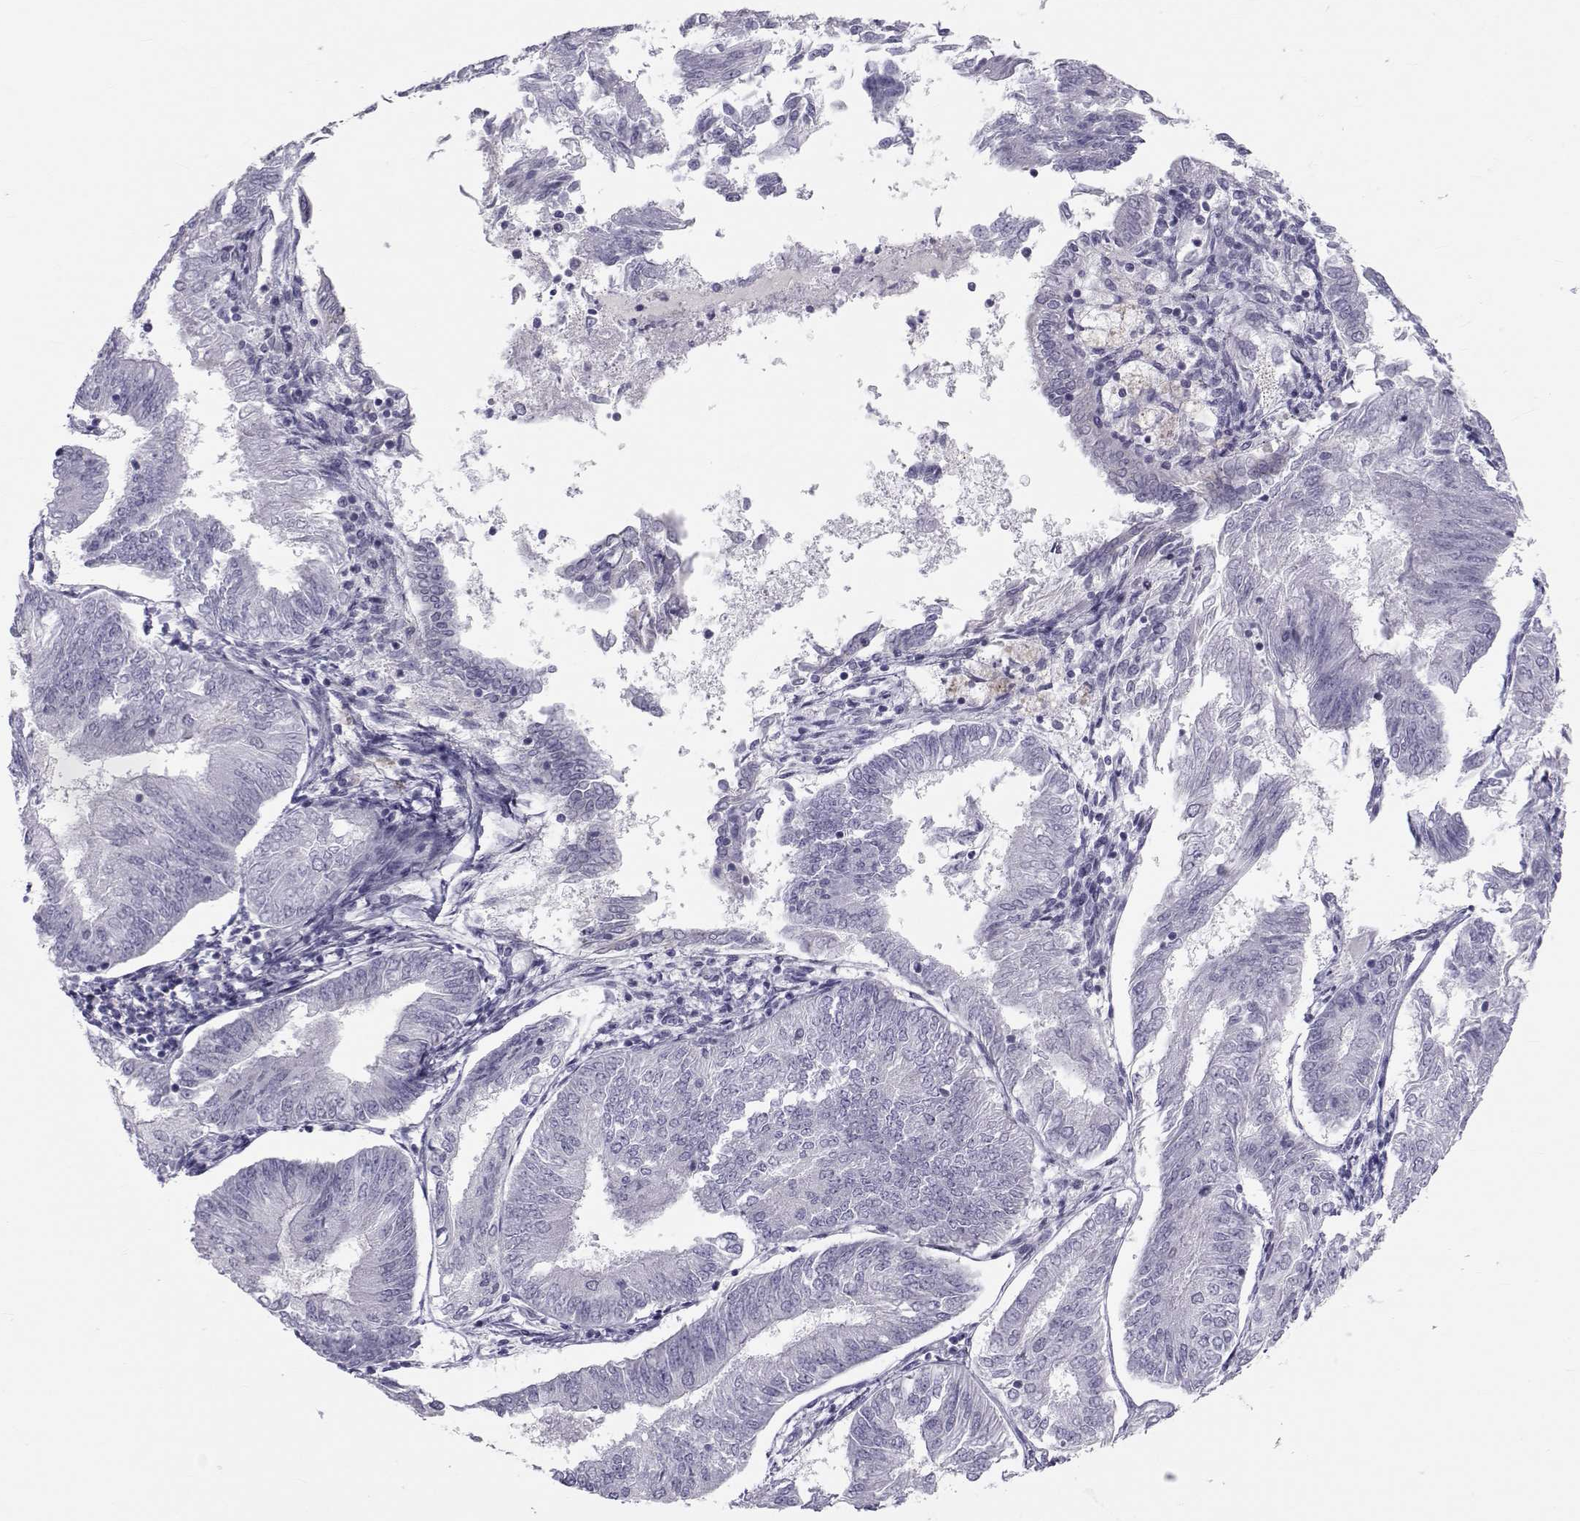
{"staining": {"intensity": "negative", "quantity": "none", "location": "none"}, "tissue": "endometrial cancer", "cell_type": "Tumor cells", "image_type": "cancer", "snomed": [{"axis": "morphology", "description": "Adenocarcinoma, NOS"}, {"axis": "topography", "description": "Endometrium"}], "caption": "Human adenocarcinoma (endometrial) stained for a protein using IHC reveals no positivity in tumor cells.", "gene": "GARIN3", "patient": {"sex": "female", "age": 58}}